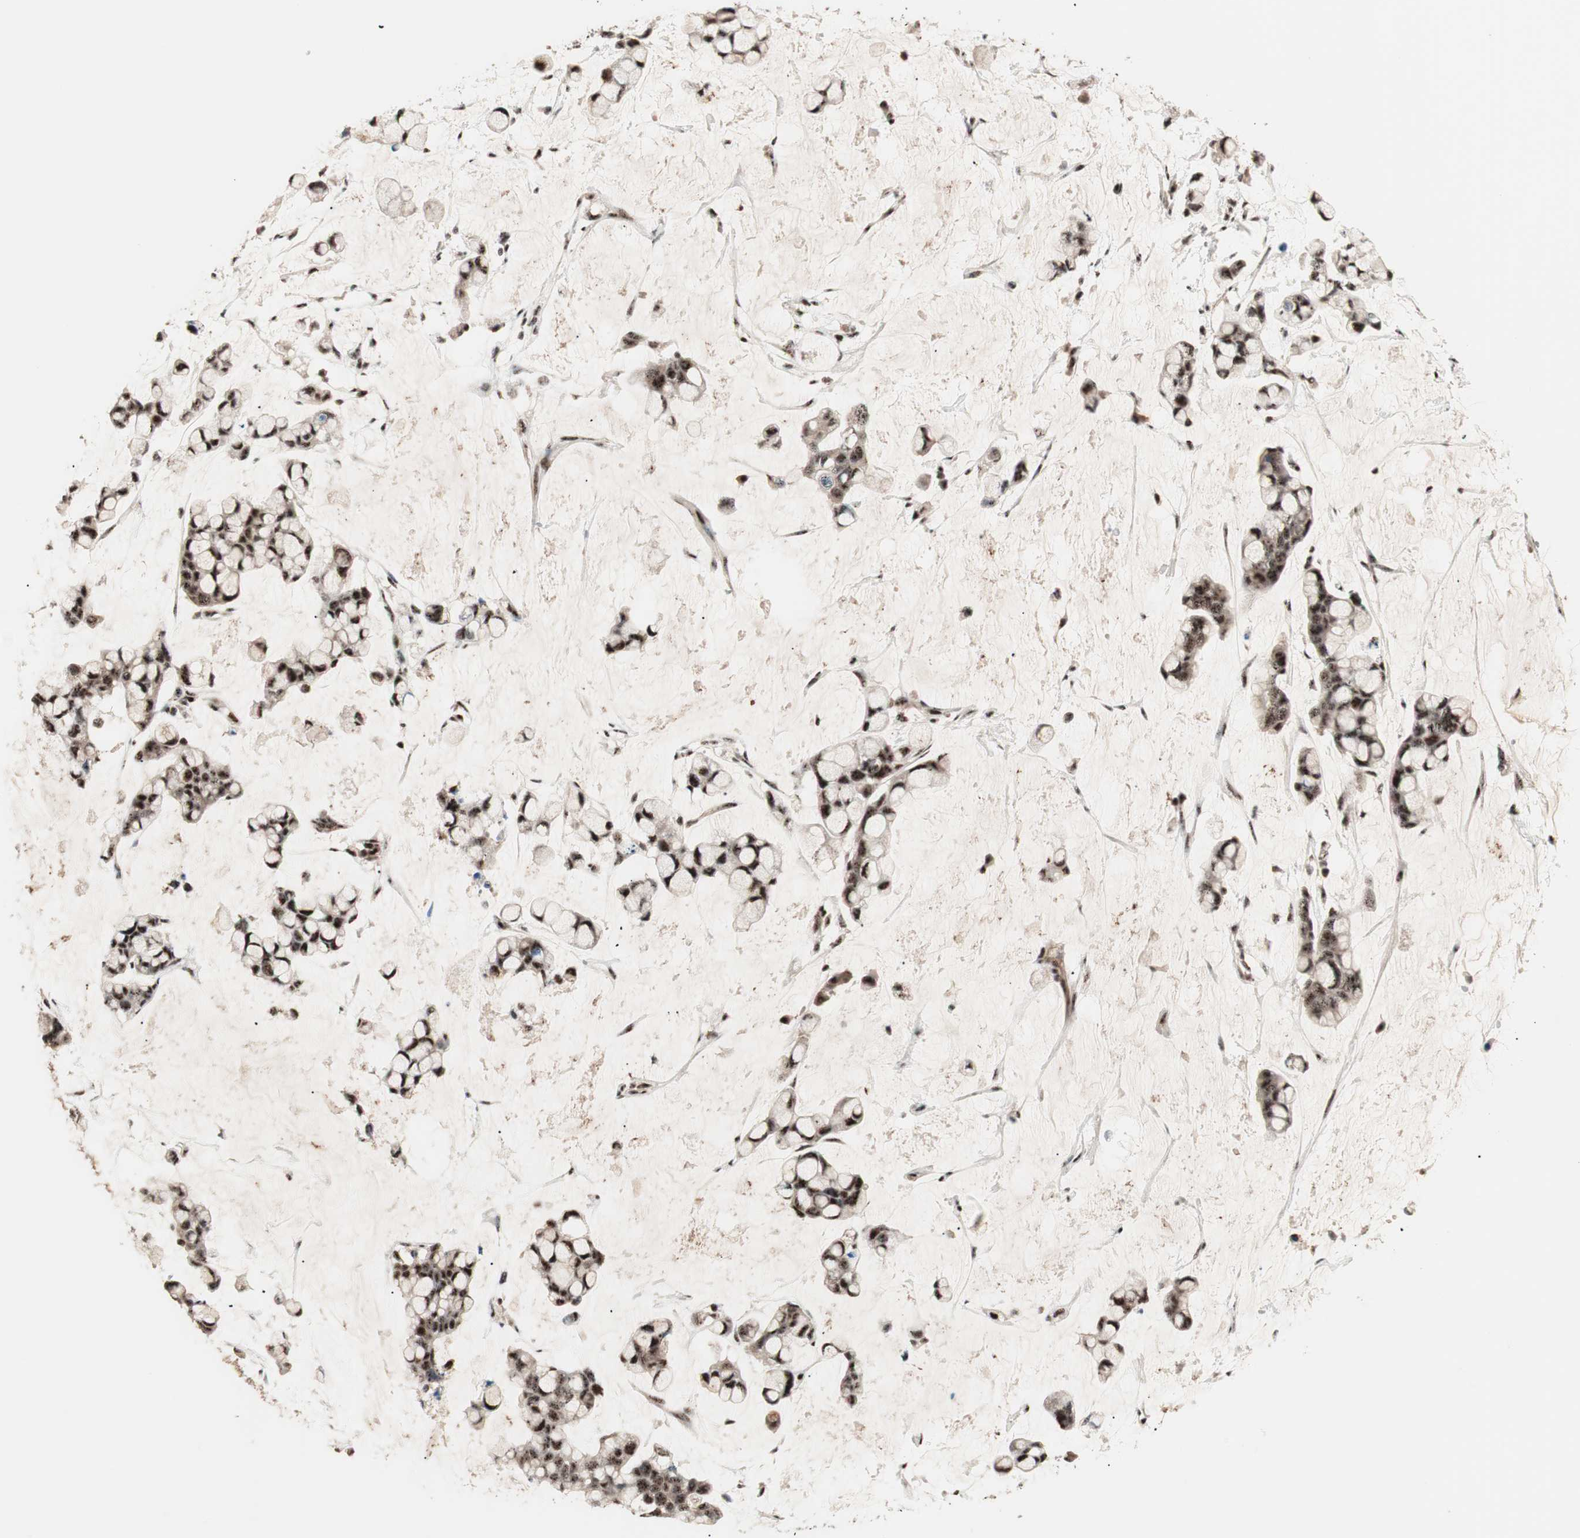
{"staining": {"intensity": "strong", "quantity": ">75%", "location": "nuclear"}, "tissue": "stomach cancer", "cell_type": "Tumor cells", "image_type": "cancer", "snomed": [{"axis": "morphology", "description": "Adenocarcinoma, NOS"}, {"axis": "topography", "description": "Stomach, lower"}], "caption": "Immunohistochemical staining of stomach cancer demonstrates high levels of strong nuclear positivity in about >75% of tumor cells. (brown staining indicates protein expression, while blue staining denotes nuclei).", "gene": "NR5A2", "patient": {"sex": "male", "age": 84}}